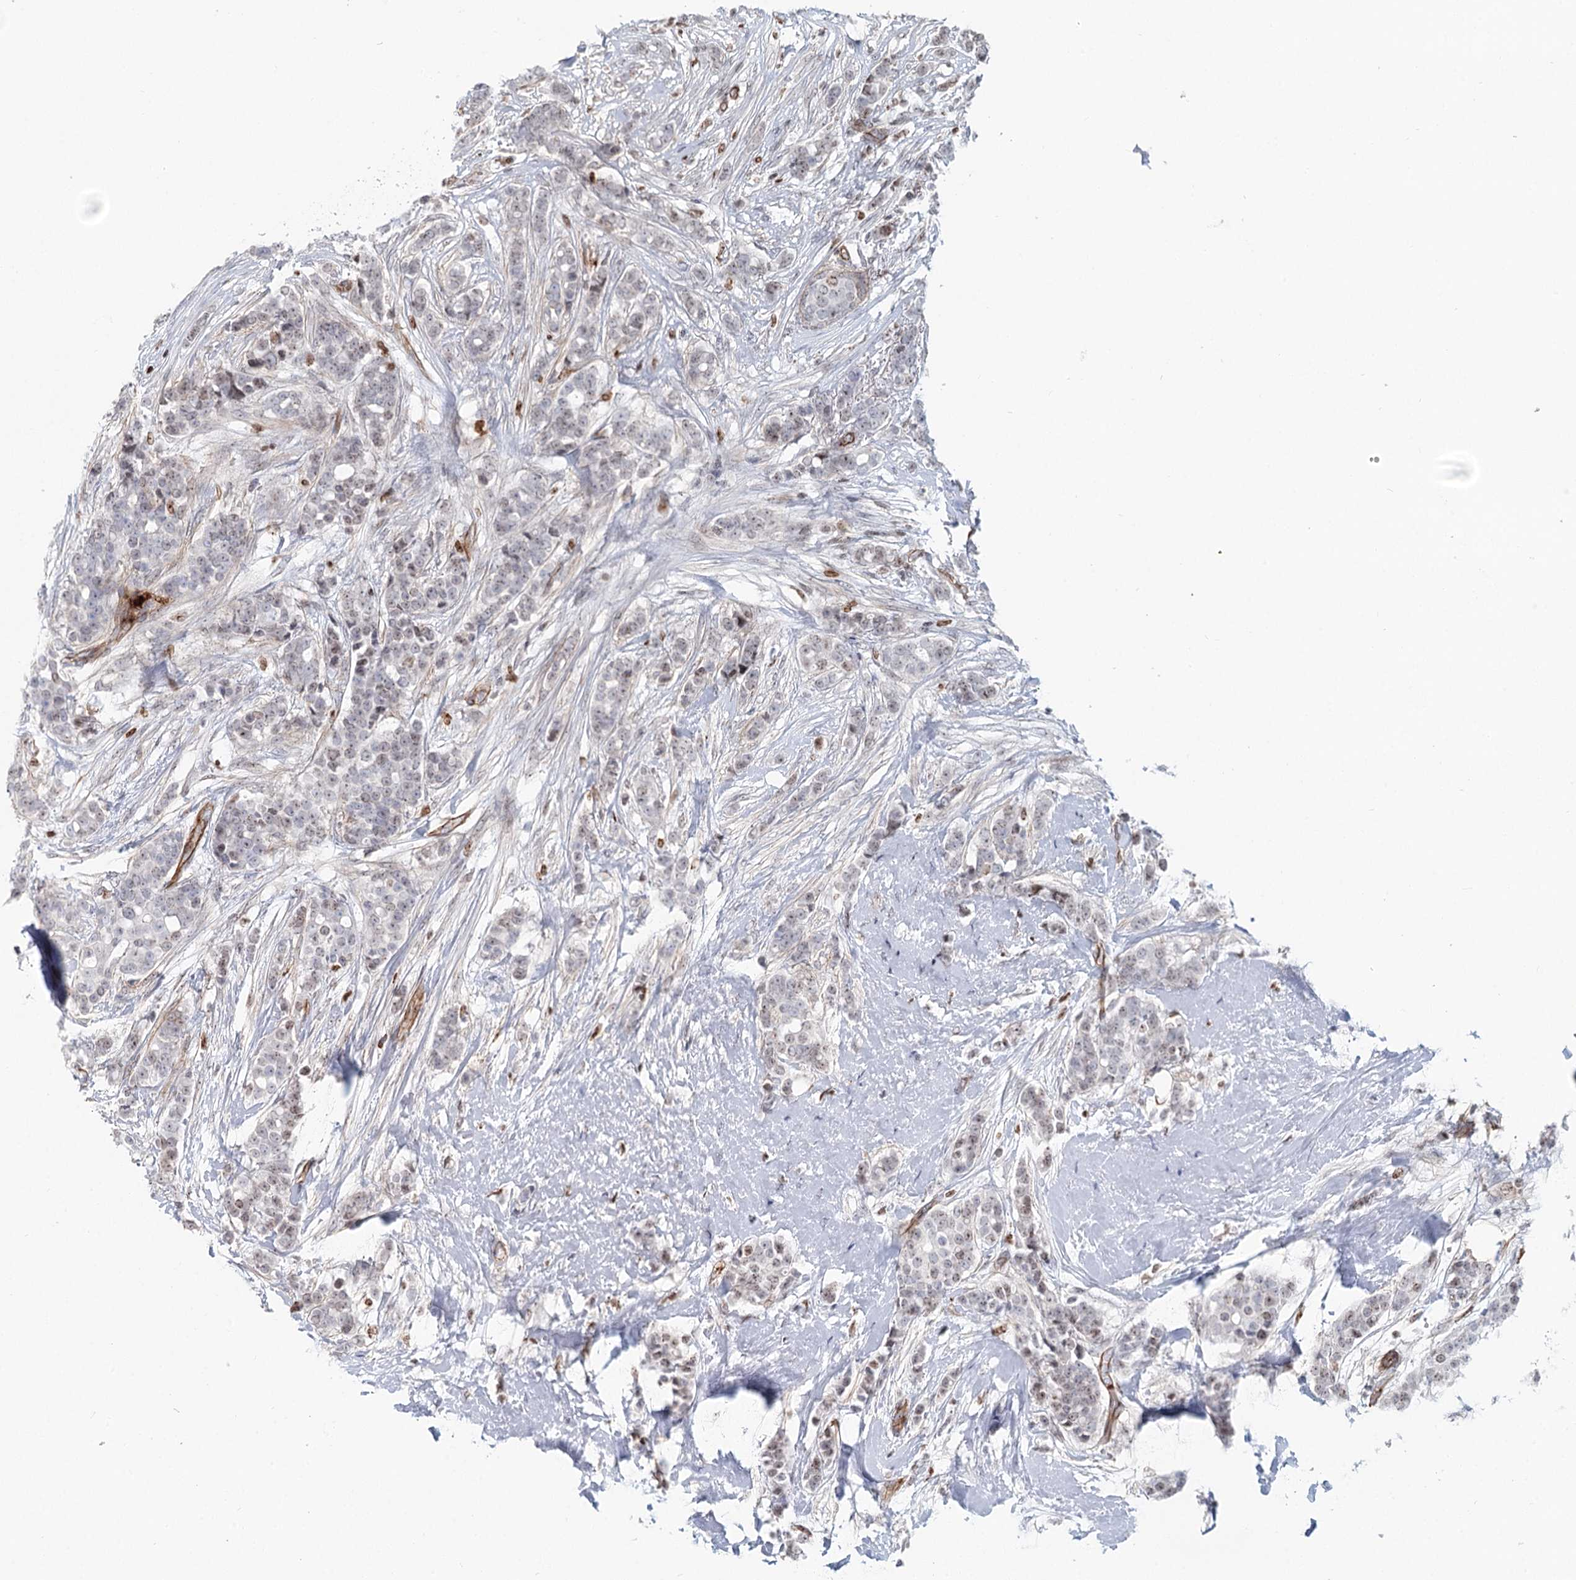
{"staining": {"intensity": "weak", "quantity": "25%-75%", "location": "nuclear"}, "tissue": "breast cancer", "cell_type": "Tumor cells", "image_type": "cancer", "snomed": [{"axis": "morphology", "description": "Lobular carcinoma"}, {"axis": "topography", "description": "Breast"}], "caption": "Weak nuclear positivity is identified in approximately 25%-75% of tumor cells in breast cancer.", "gene": "ZFYVE28", "patient": {"sex": "female", "age": 51}}